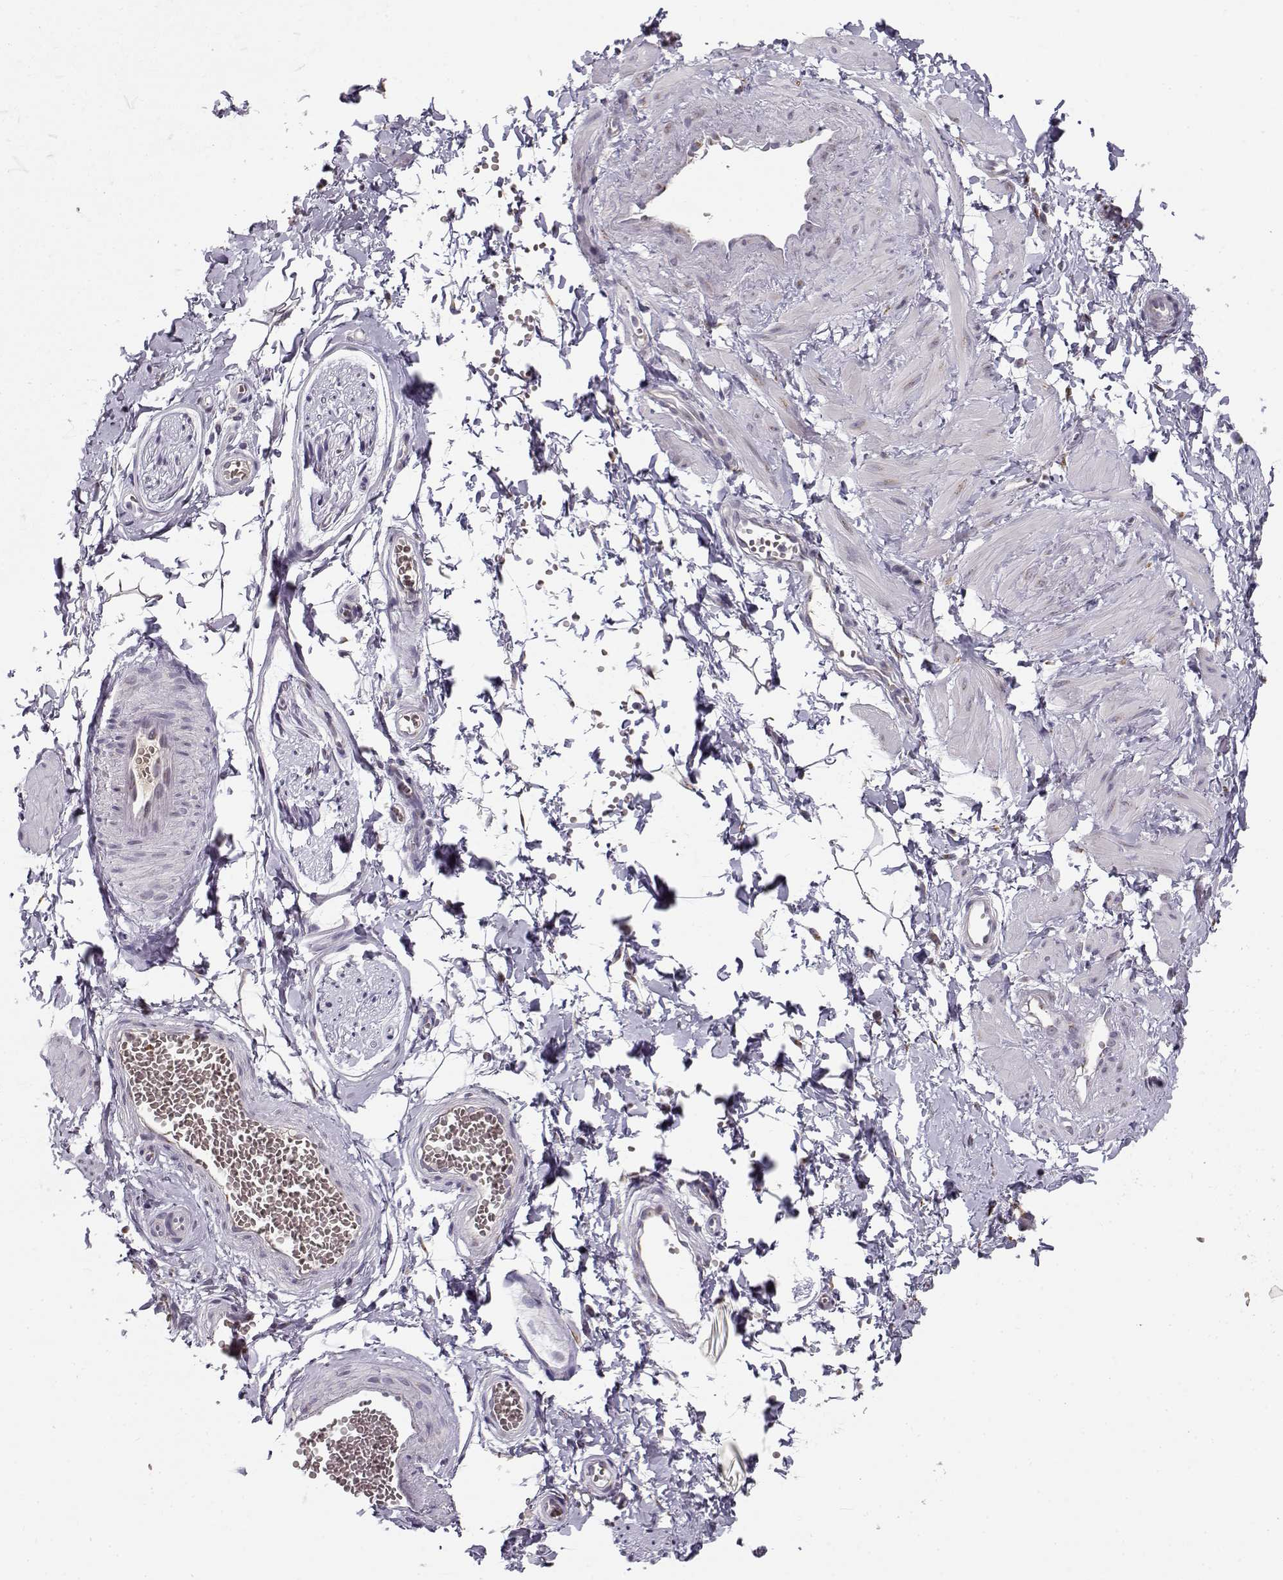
{"staining": {"intensity": "negative", "quantity": "none", "location": "none"}, "tissue": "adipose tissue", "cell_type": "Adipocytes", "image_type": "normal", "snomed": [{"axis": "morphology", "description": "Normal tissue, NOS"}, {"axis": "topography", "description": "Smooth muscle"}, {"axis": "topography", "description": "Peripheral nerve tissue"}], "caption": "This is a image of IHC staining of benign adipose tissue, which shows no expression in adipocytes.", "gene": "SLC4A5", "patient": {"sex": "male", "age": 22}}